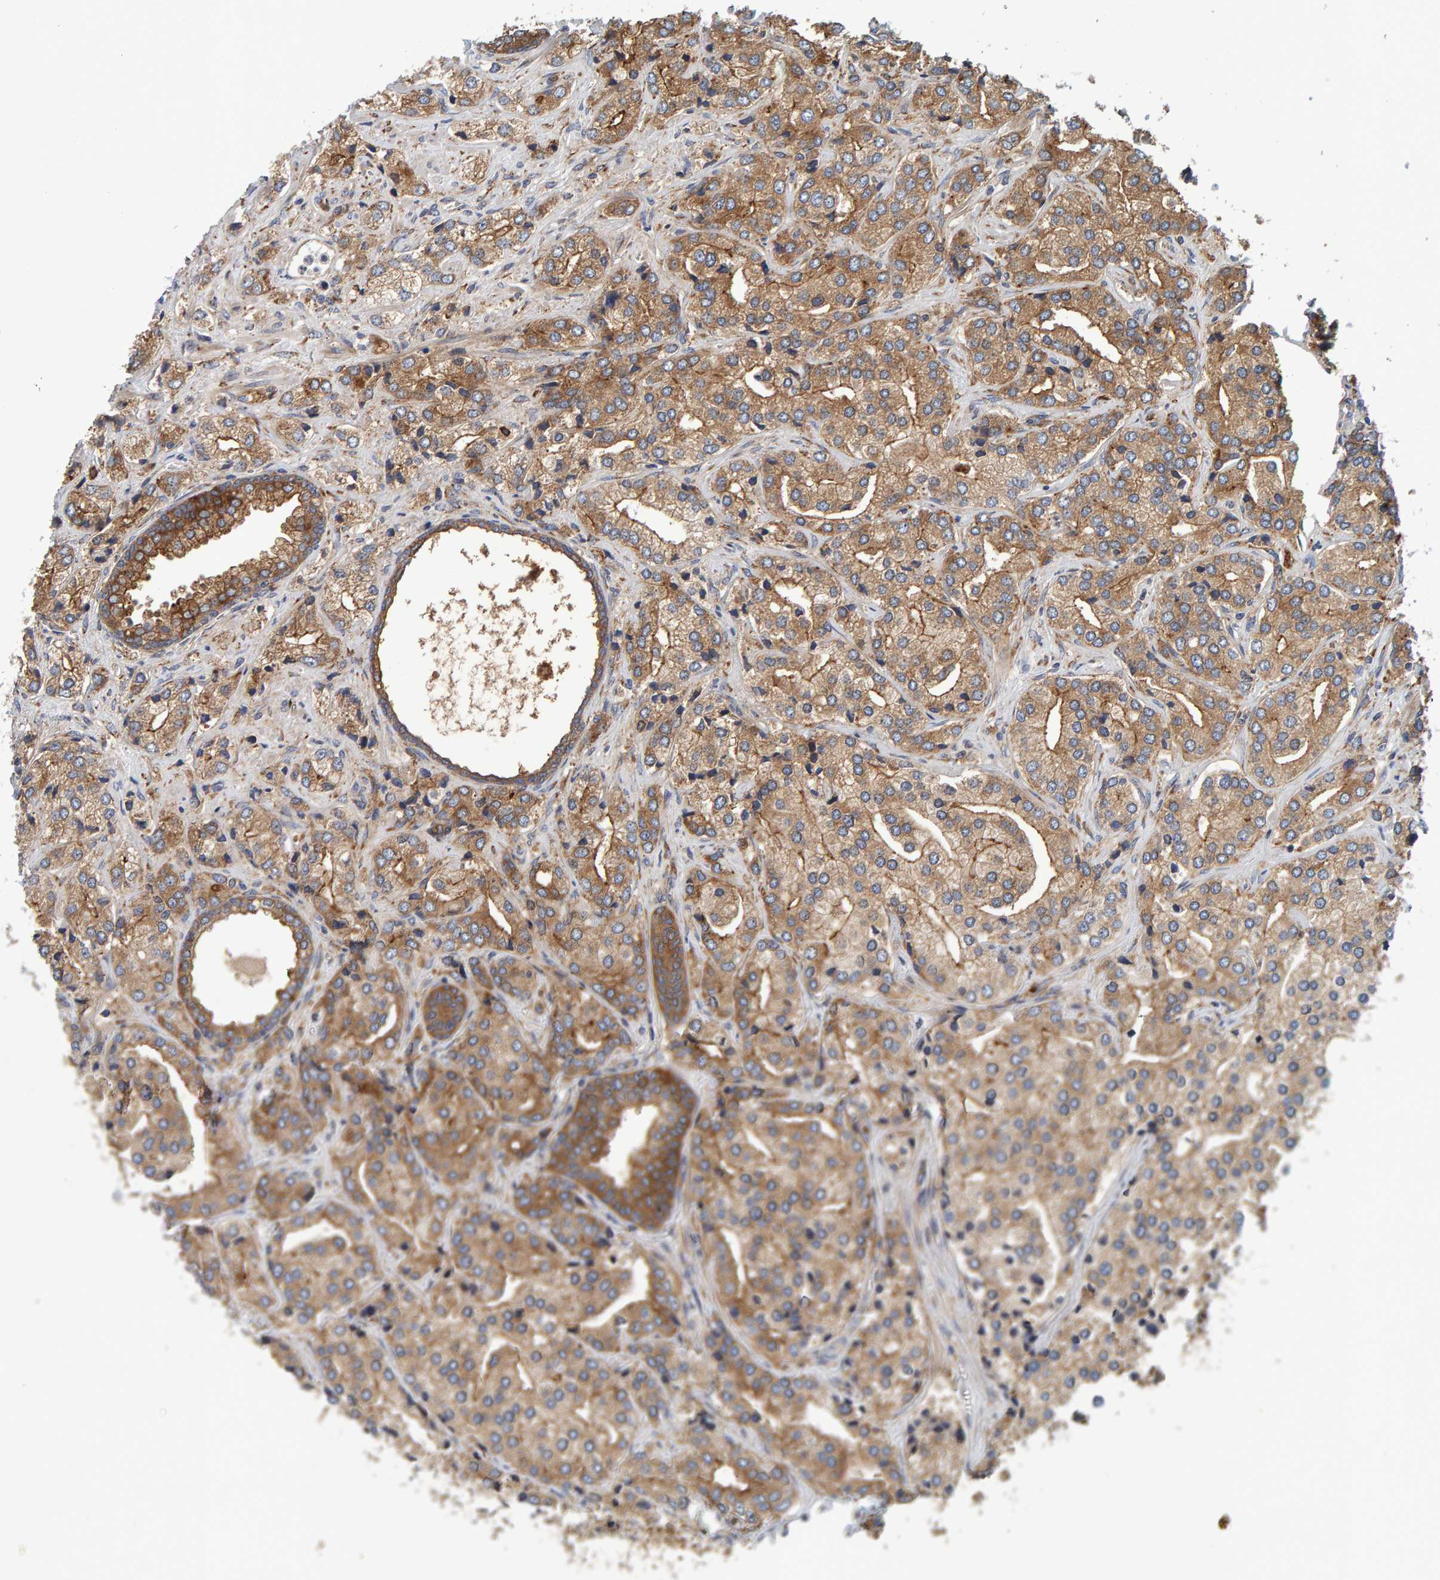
{"staining": {"intensity": "moderate", "quantity": ">75%", "location": "cytoplasmic/membranous"}, "tissue": "prostate cancer", "cell_type": "Tumor cells", "image_type": "cancer", "snomed": [{"axis": "morphology", "description": "Adenocarcinoma, High grade"}, {"axis": "topography", "description": "Prostate"}], "caption": "Tumor cells show moderate cytoplasmic/membranous staining in approximately >75% of cells in high-grade adenocarcinoma (prostate). The staining was performed using DAB (3,3'-diaminobenzidine), with brown indicating positive protein expression. Nuclei are stained blue with hematoxylin.", "gene": "BAIAP2", "patient": {"sex": "male", "age": 66}}